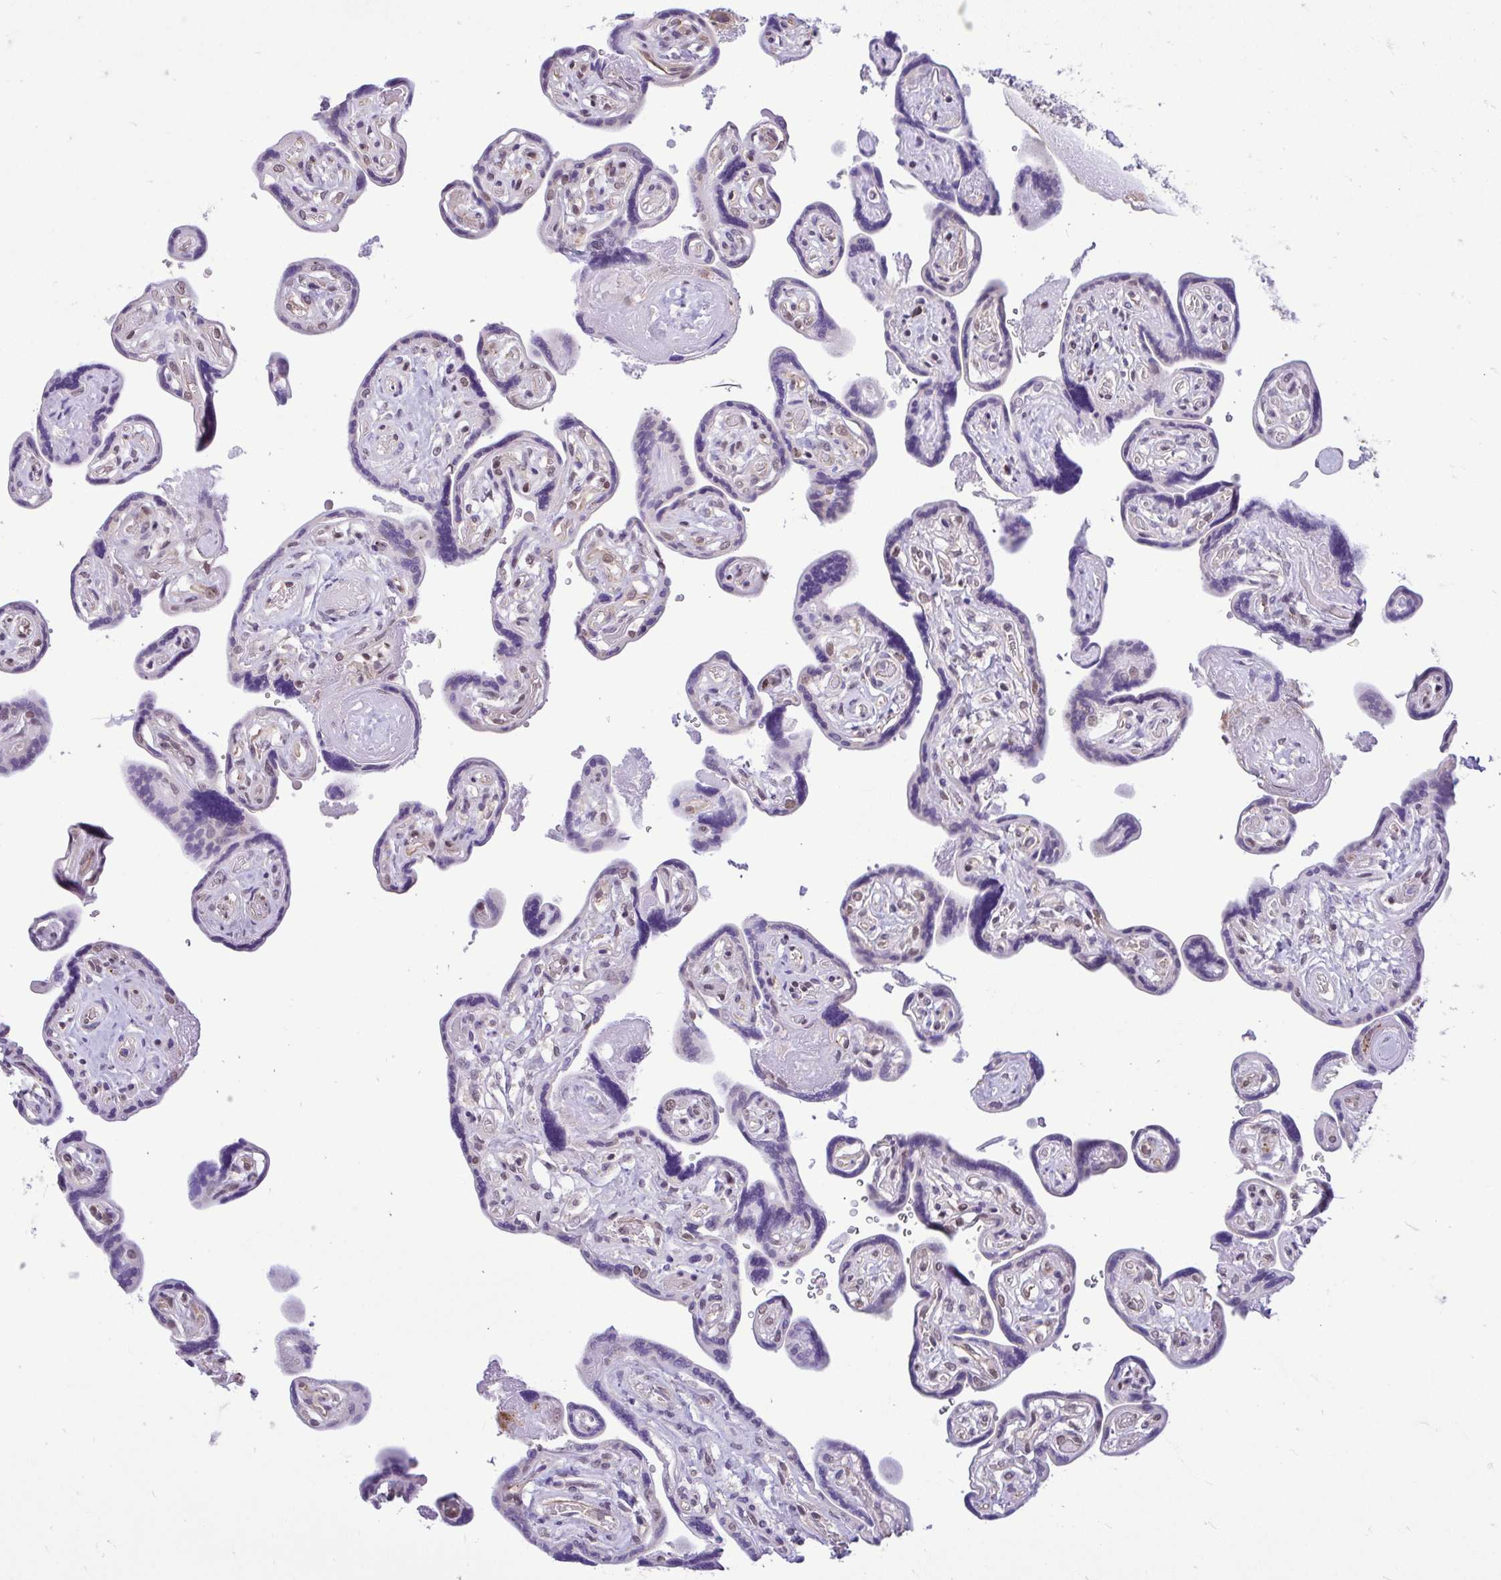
{"staining": {"intensity": "negative", "quantity": "none", "location": "none"}, "tissue": "placenta", "cell_type": "Decidual cells", "image_type": "normal", "snomed": [{"axis": "morphology", "description": "Normal tissue, NOS"}, {"axis": "topography", "description": "Placenta"}], "caption": "The micrograph displays no staining of decidual cells in normal placenta.", "gene": "PYCR2", "patient": {"sex": "female", "age": 32}}